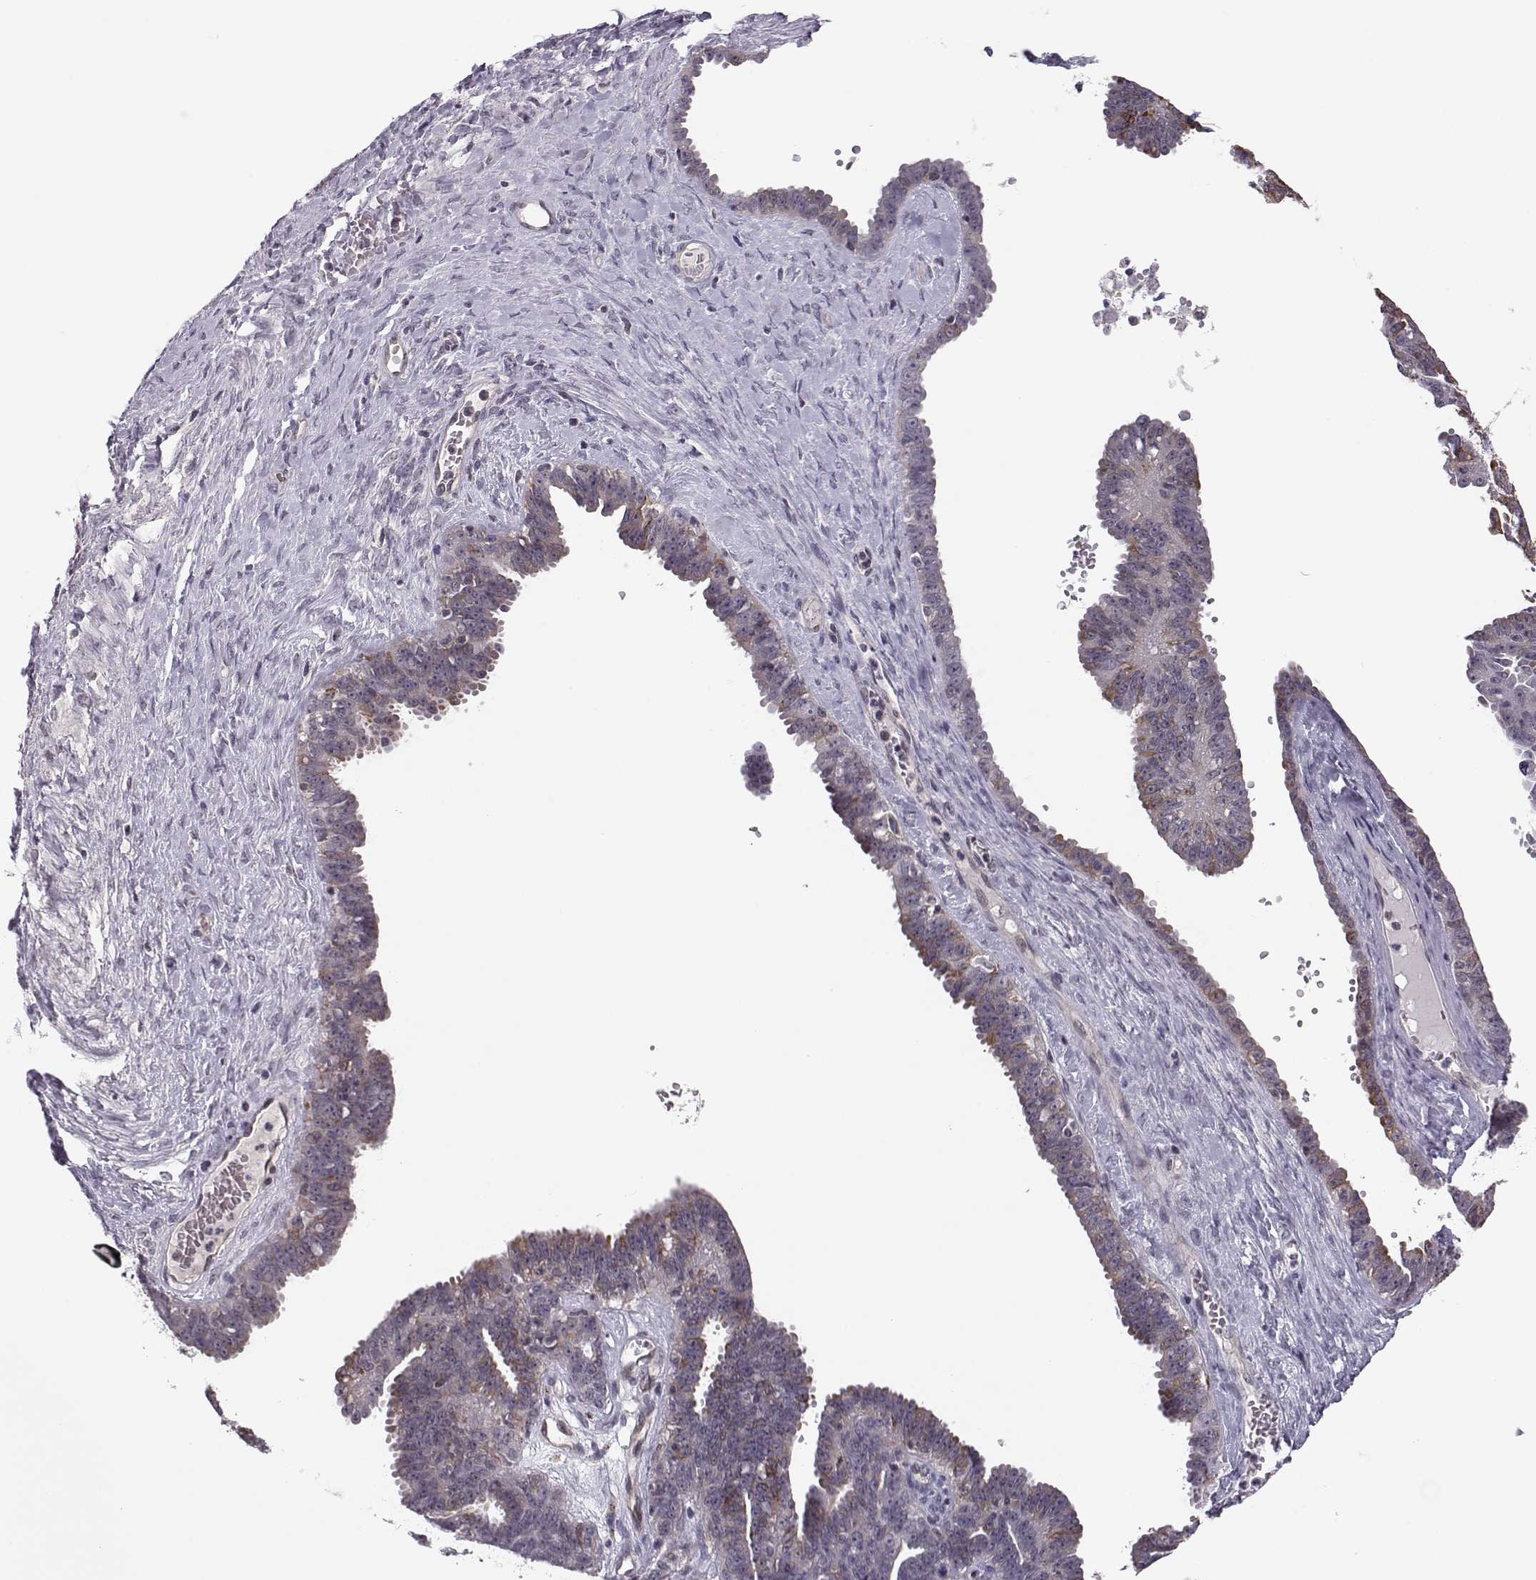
{"staining": {"intensity": "moderate", "quantity": "<25%", "location": "cytoplasmic/membranous"}, "tissue": "ovarian cancer", "cell_type": "Tumor cells", "image_type": "cancer", "snomed": [{"axis": "morphology", "description": "Cystadenocarcinoma, serous, NOS"}, {"axis": "topography", "description": "Ovary"}], "caption": "Immunohistochemistry (IHC) of human ovarian cancer (serous cystadenocarcinoma) displays low levels of moderate cytoplasmic/membranous expression in approximately <25% of tumor cells. (IHC, brightfield microscopy, high magnification).", "gene": "KIF13B", "patient": {"sex": "female", "age": 71}}